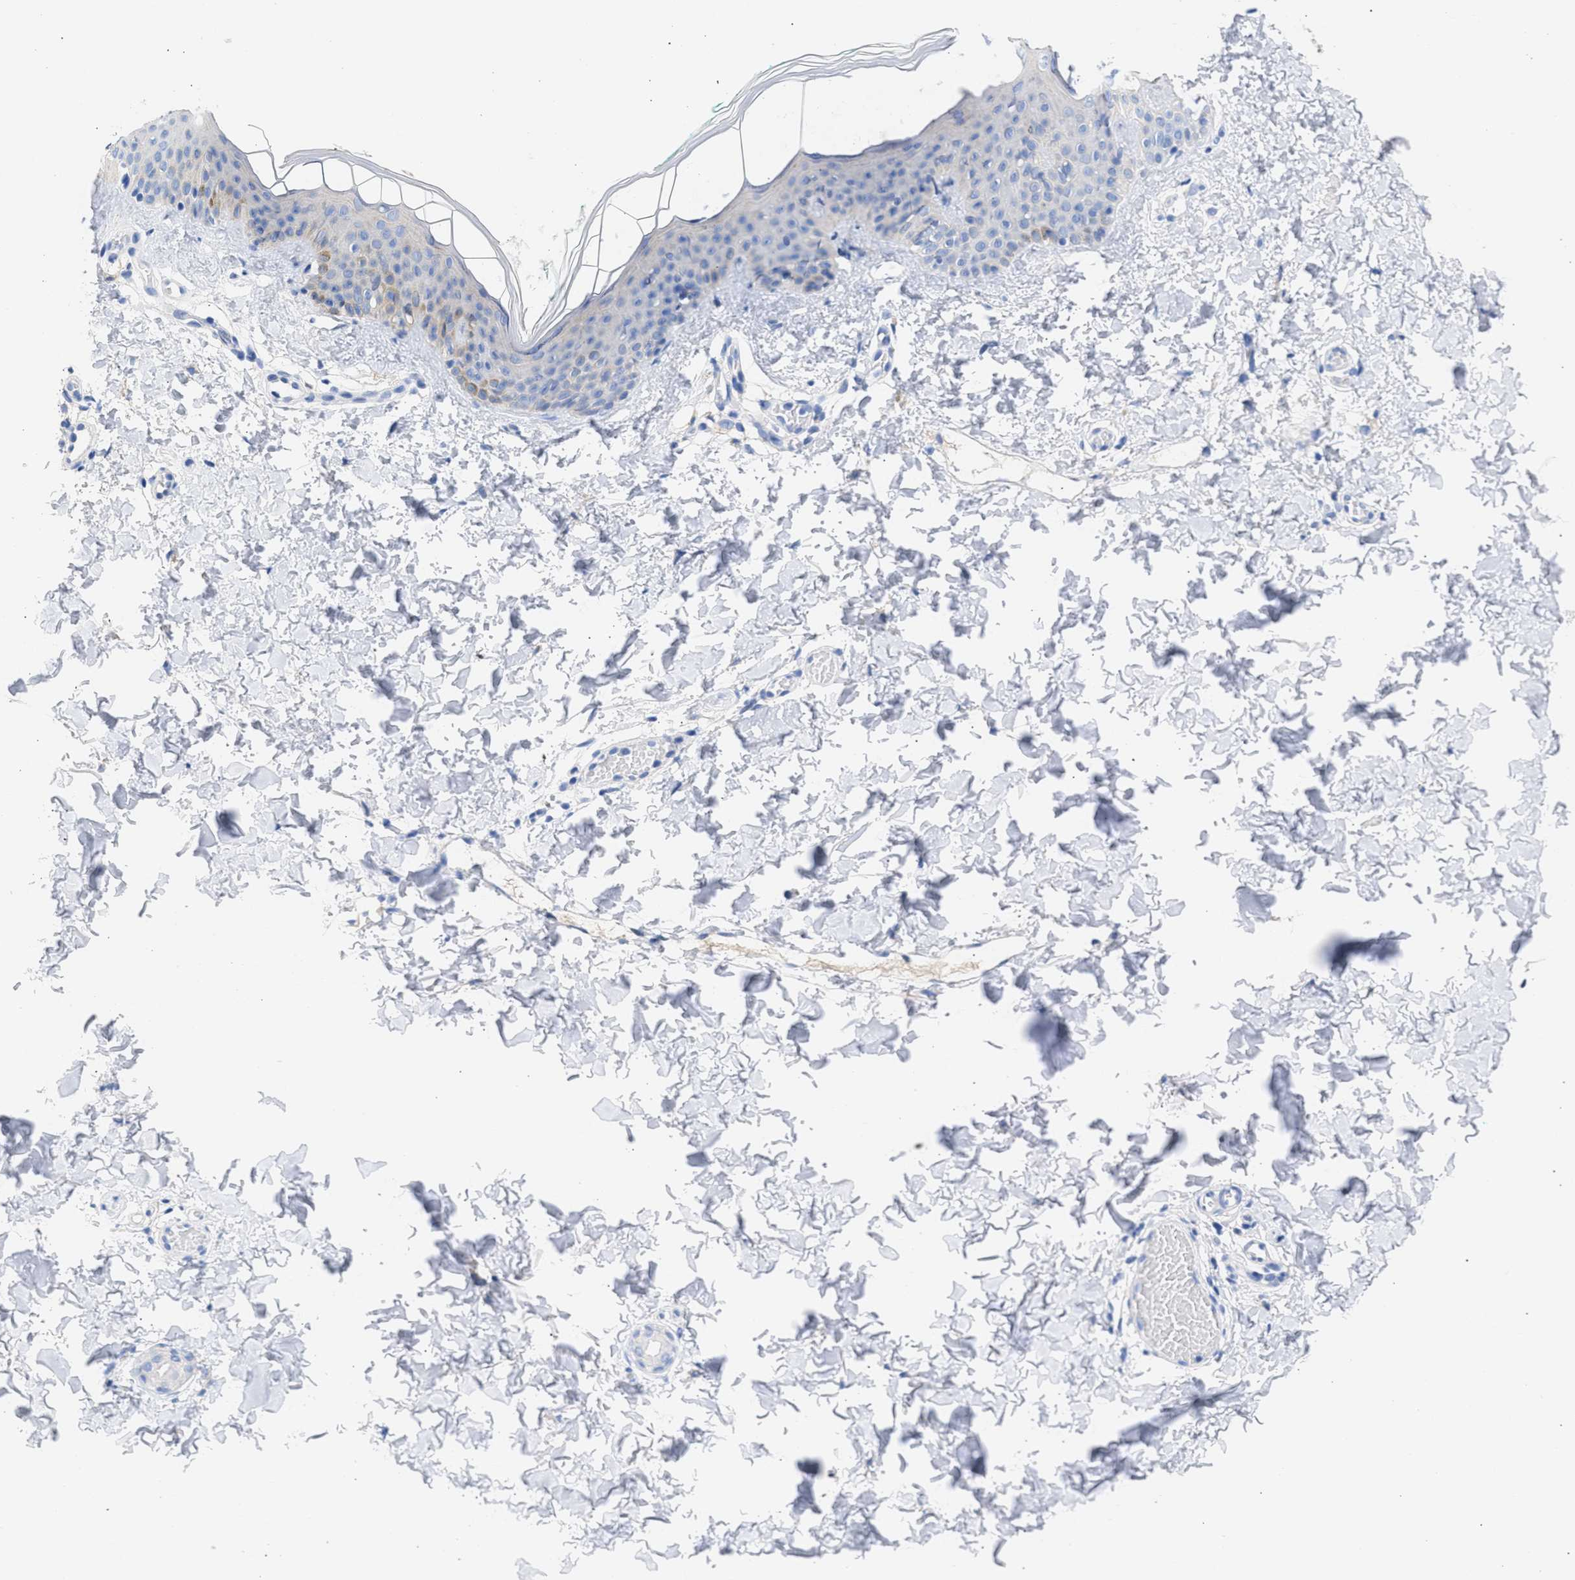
{"staining": {"intensity": "negative", "quantity": "none", "location": "none"}, "tissue": "skin", "cell_type": "Fibroblasts", "image_type": "normal", "snomed": [{"axis": "morphology", "description": "Normal tissue, NOS"}, {"axis": "topography", "description": "Skin"}], "caption": "IHC photomicrograph of benign skin stained for a protein (brown), which reveals no staining in fibroblasts.", "gene": "RSPH1", "patient": {"sex": "male", "age": 30}}